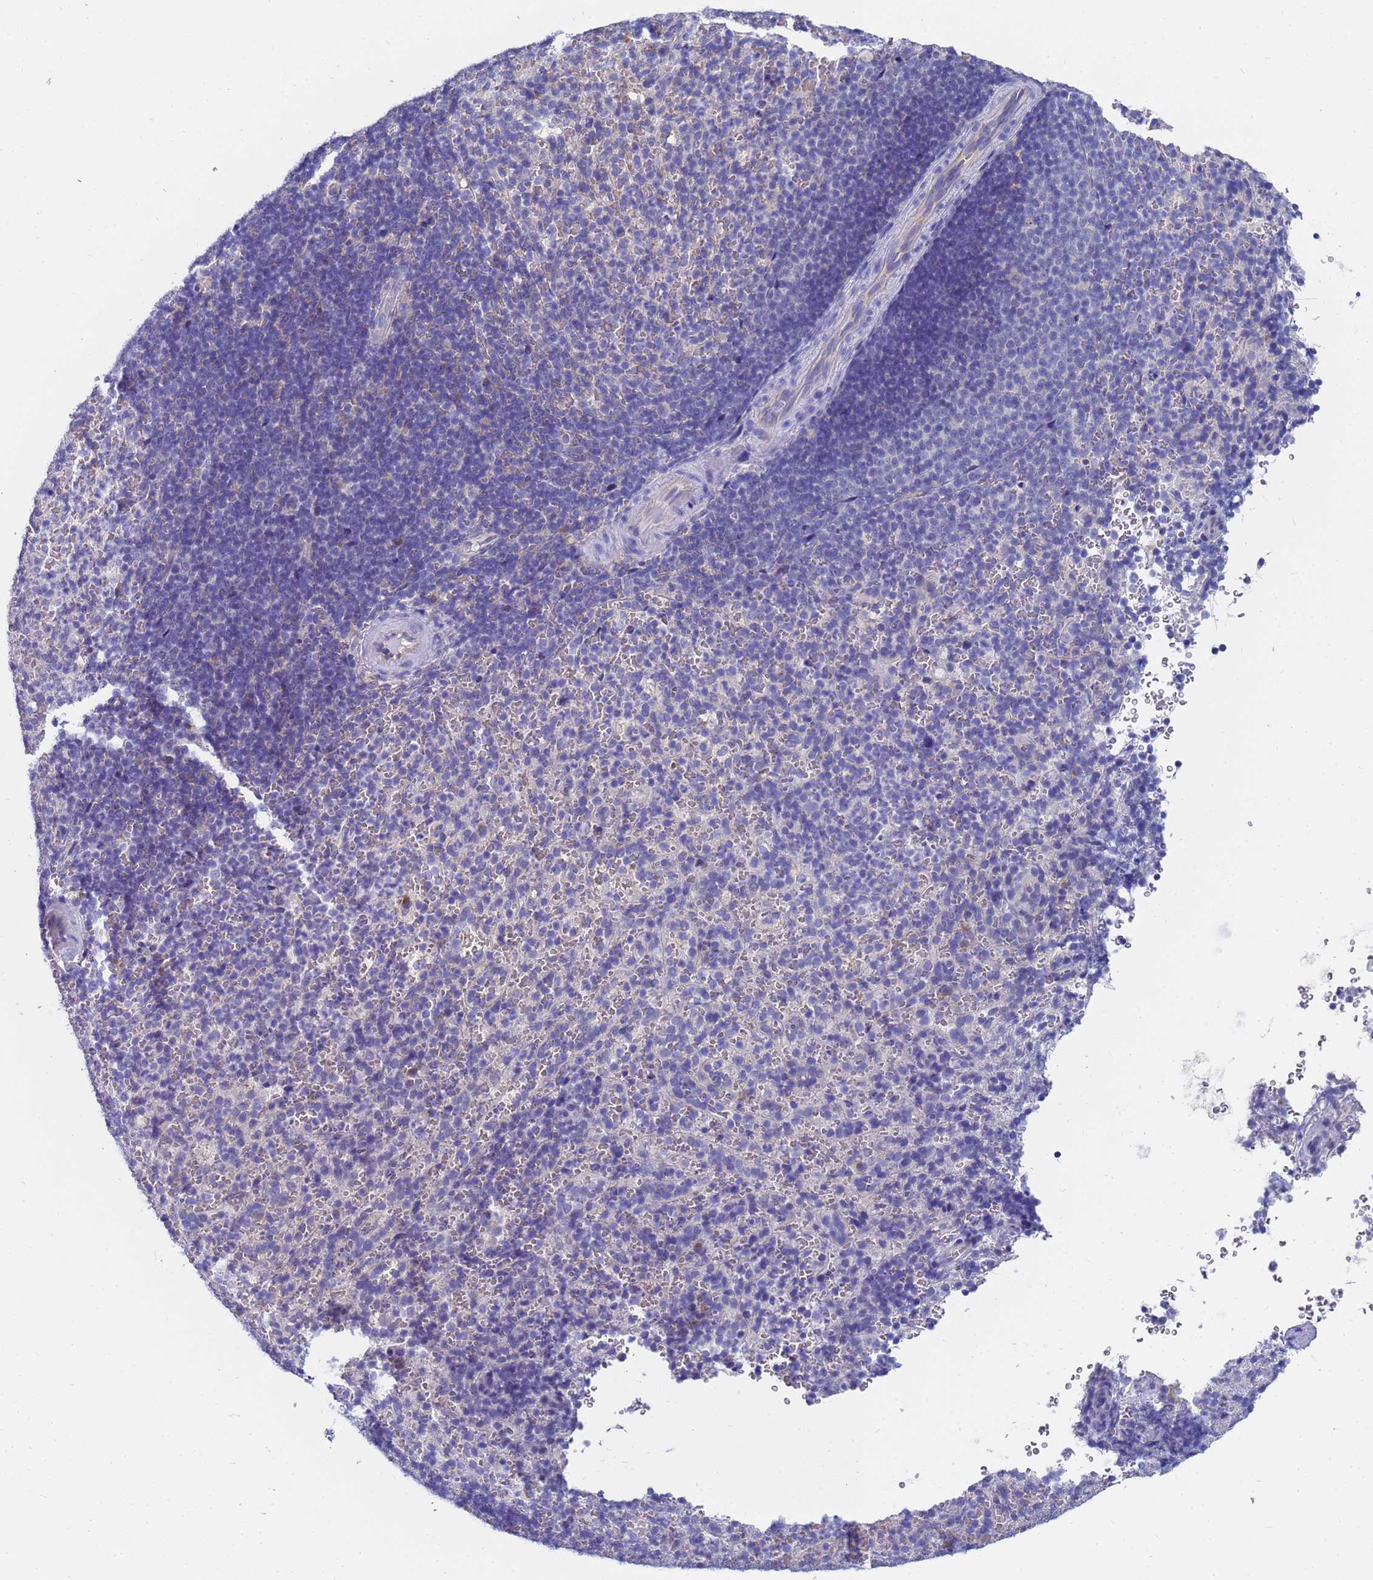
{"staining": {"intensity": "negative", "quantity": "none", "location": "none"}, "tissue": "spleen", "cell_type": "Cells in red pulp", "image_type": "normal", "snomed": [{"axis": "morphology", "description": "Normal tissue, NOS"}, {"axis": "topography", "description": "Spleen"}], "caption": "Human spleen stained for a protein using immunohistochemistry (IHC) shows no positivity in cells in red pulp.", "gene": "TM4SF4", "patient": {"sex": "female", "age": 21}}